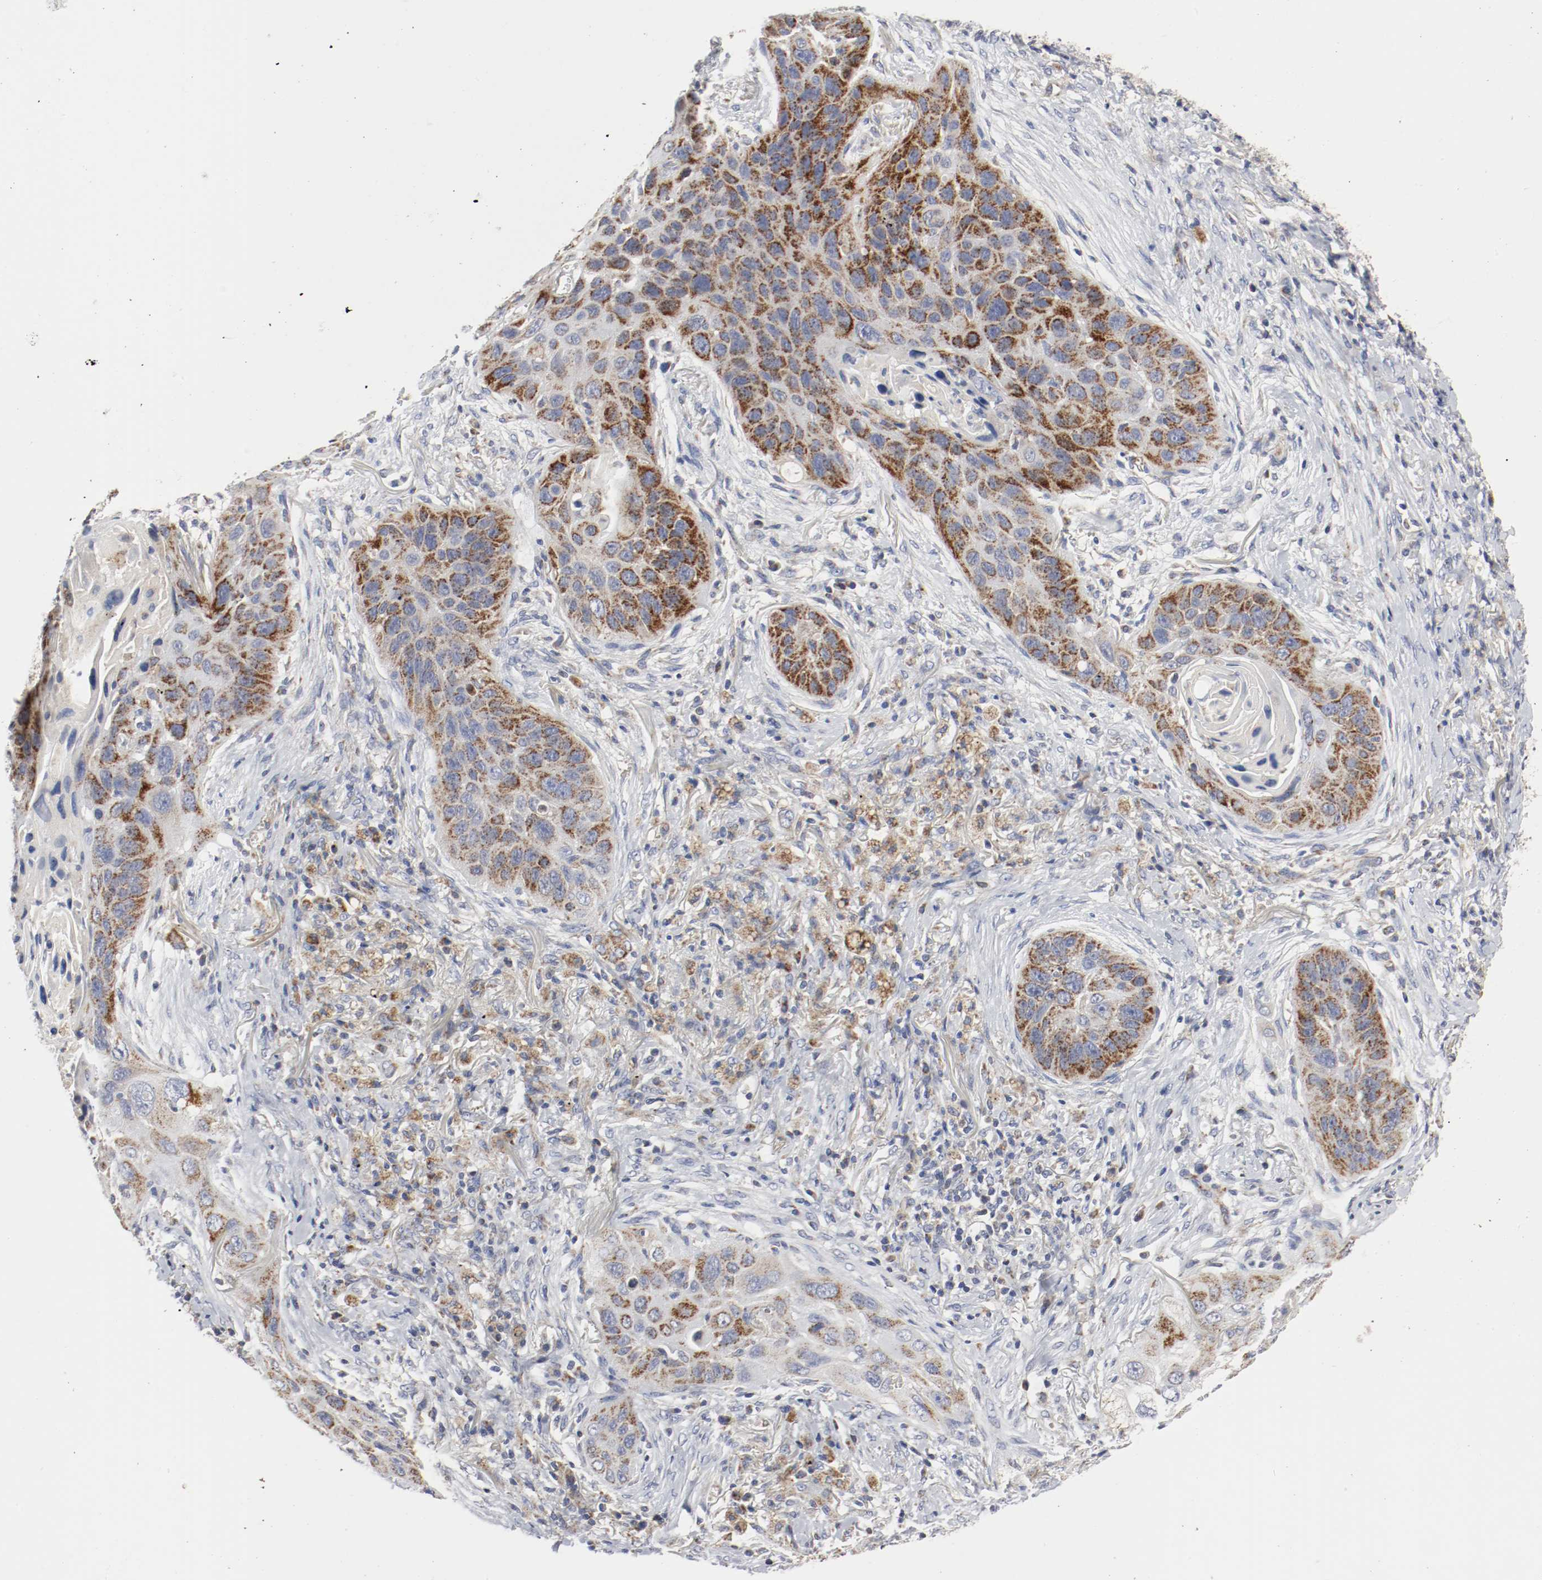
{"staining": {"intensity": "strong", "quantity": "25%-75%", "location": "cytoplasmic/membranous"}, "tissue": "lung cancer", "cell_type": "Tumor cells", "image_type": "cancer", "snomed": [{"axis": "morphology", "description": "Squamous cell carcinoma, NOS"}, {"axis": "topography", "description": "Lung"}], "caption": "Protein staining by IHC shows strong cytoplasmic/membranous positivity in approximately 25%-75% of tumor cells in squamous cell carcinoma (lung).", "gene": "AFG3L2", "patient": {"sex": "female", "age": 67}}